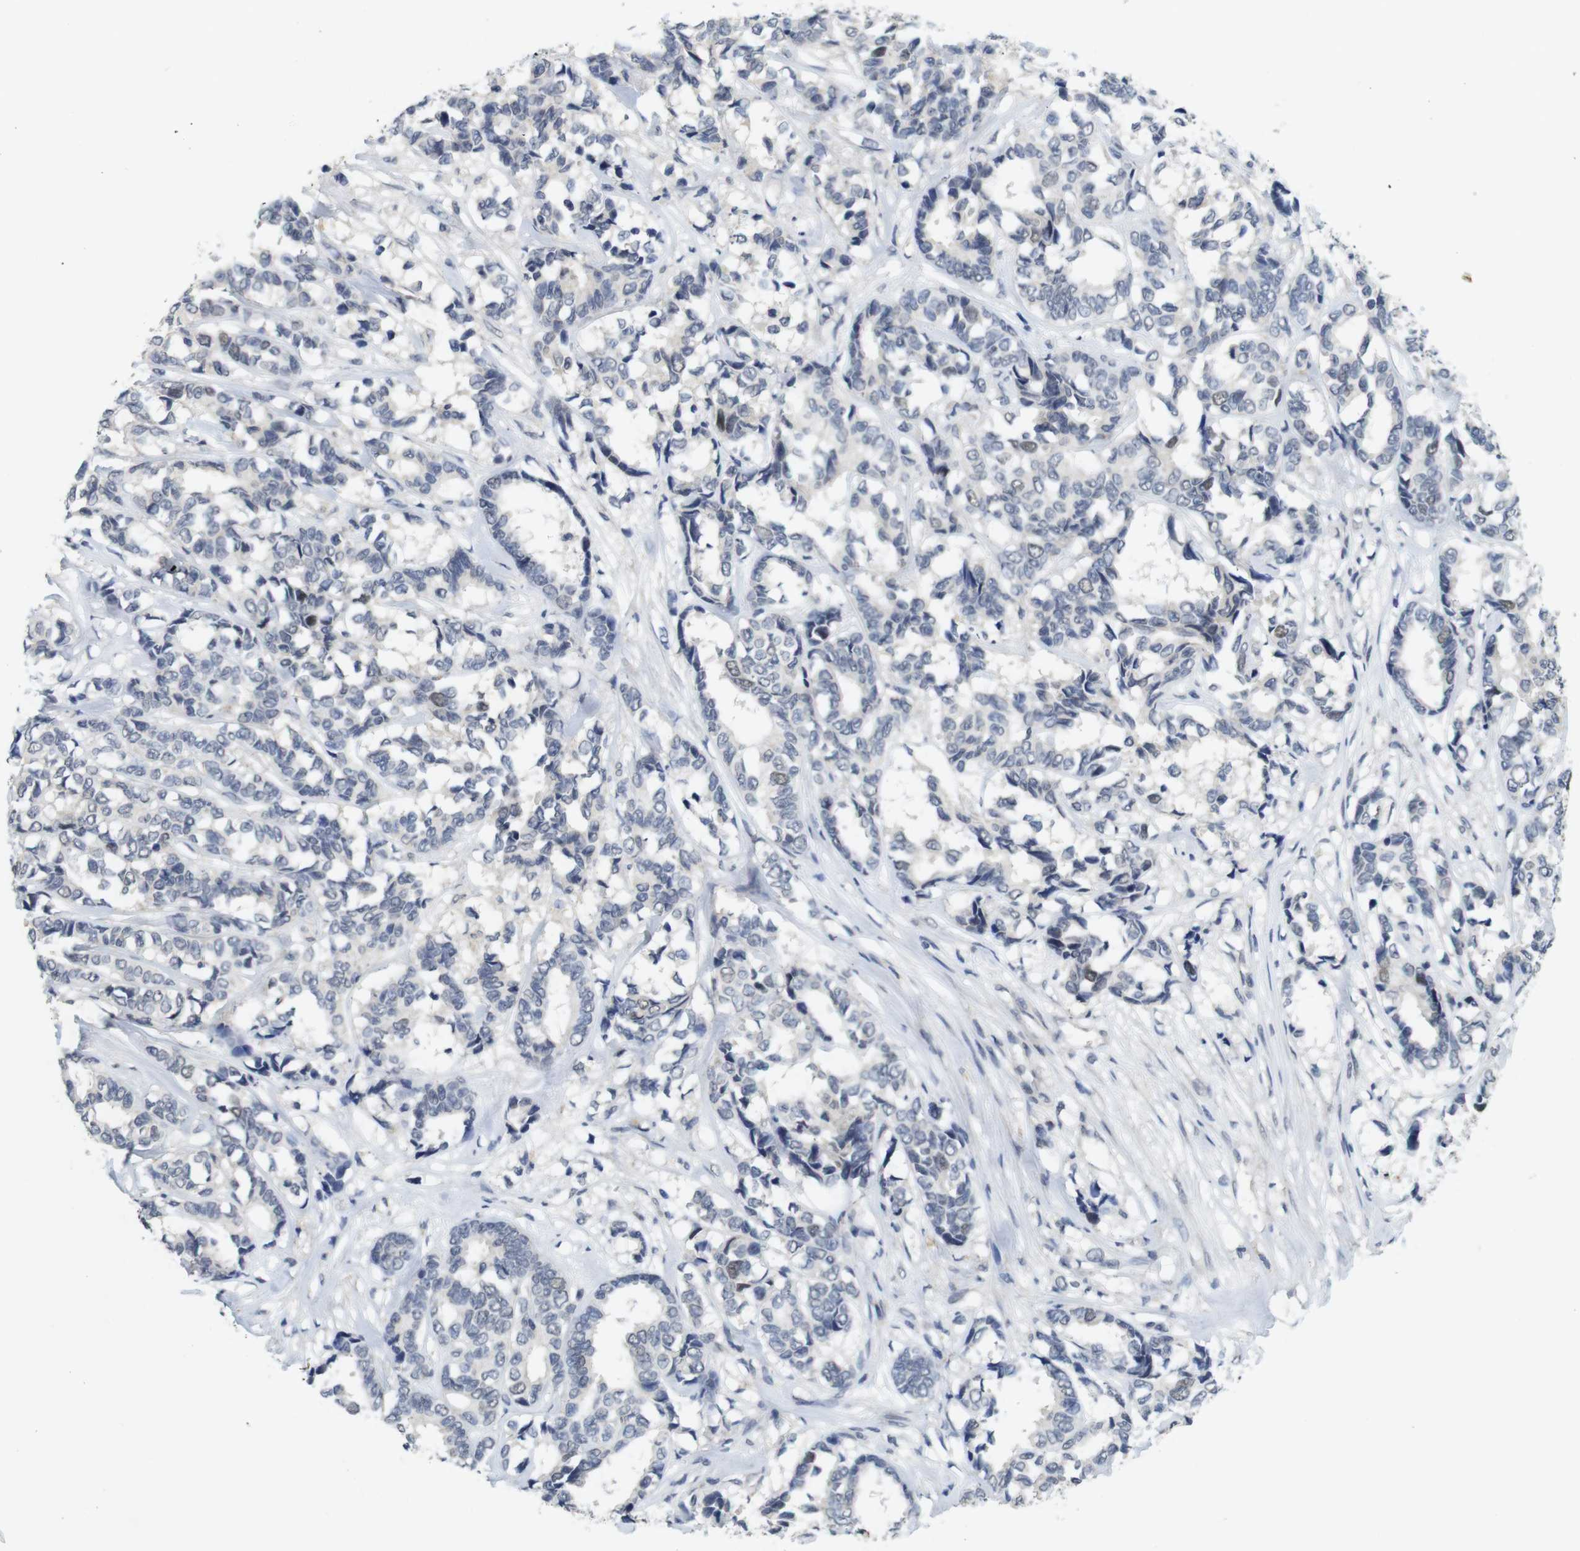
{"staining": {"intensity": "weak", "quantity": "<25%", "location": "nuclear"}, "tissue": "breast cancer", "cell_type": "Tumor cells", "image_type": "cancer", "snomed": [{"axis": "morphology", "description": "Duct carcinoma"}, {"axis": "topography", "description": "Breast"}], "caption": "IHC photomicrograph of neoplastic tissue: breast infiltrating ductal carcinoma stained with DAB (3,3'-diaminobenzidine) exhibits no significant protein positivity in tumor cells.", "gene": "SKP2", "patient": {"sex": "female", "age": 87}}